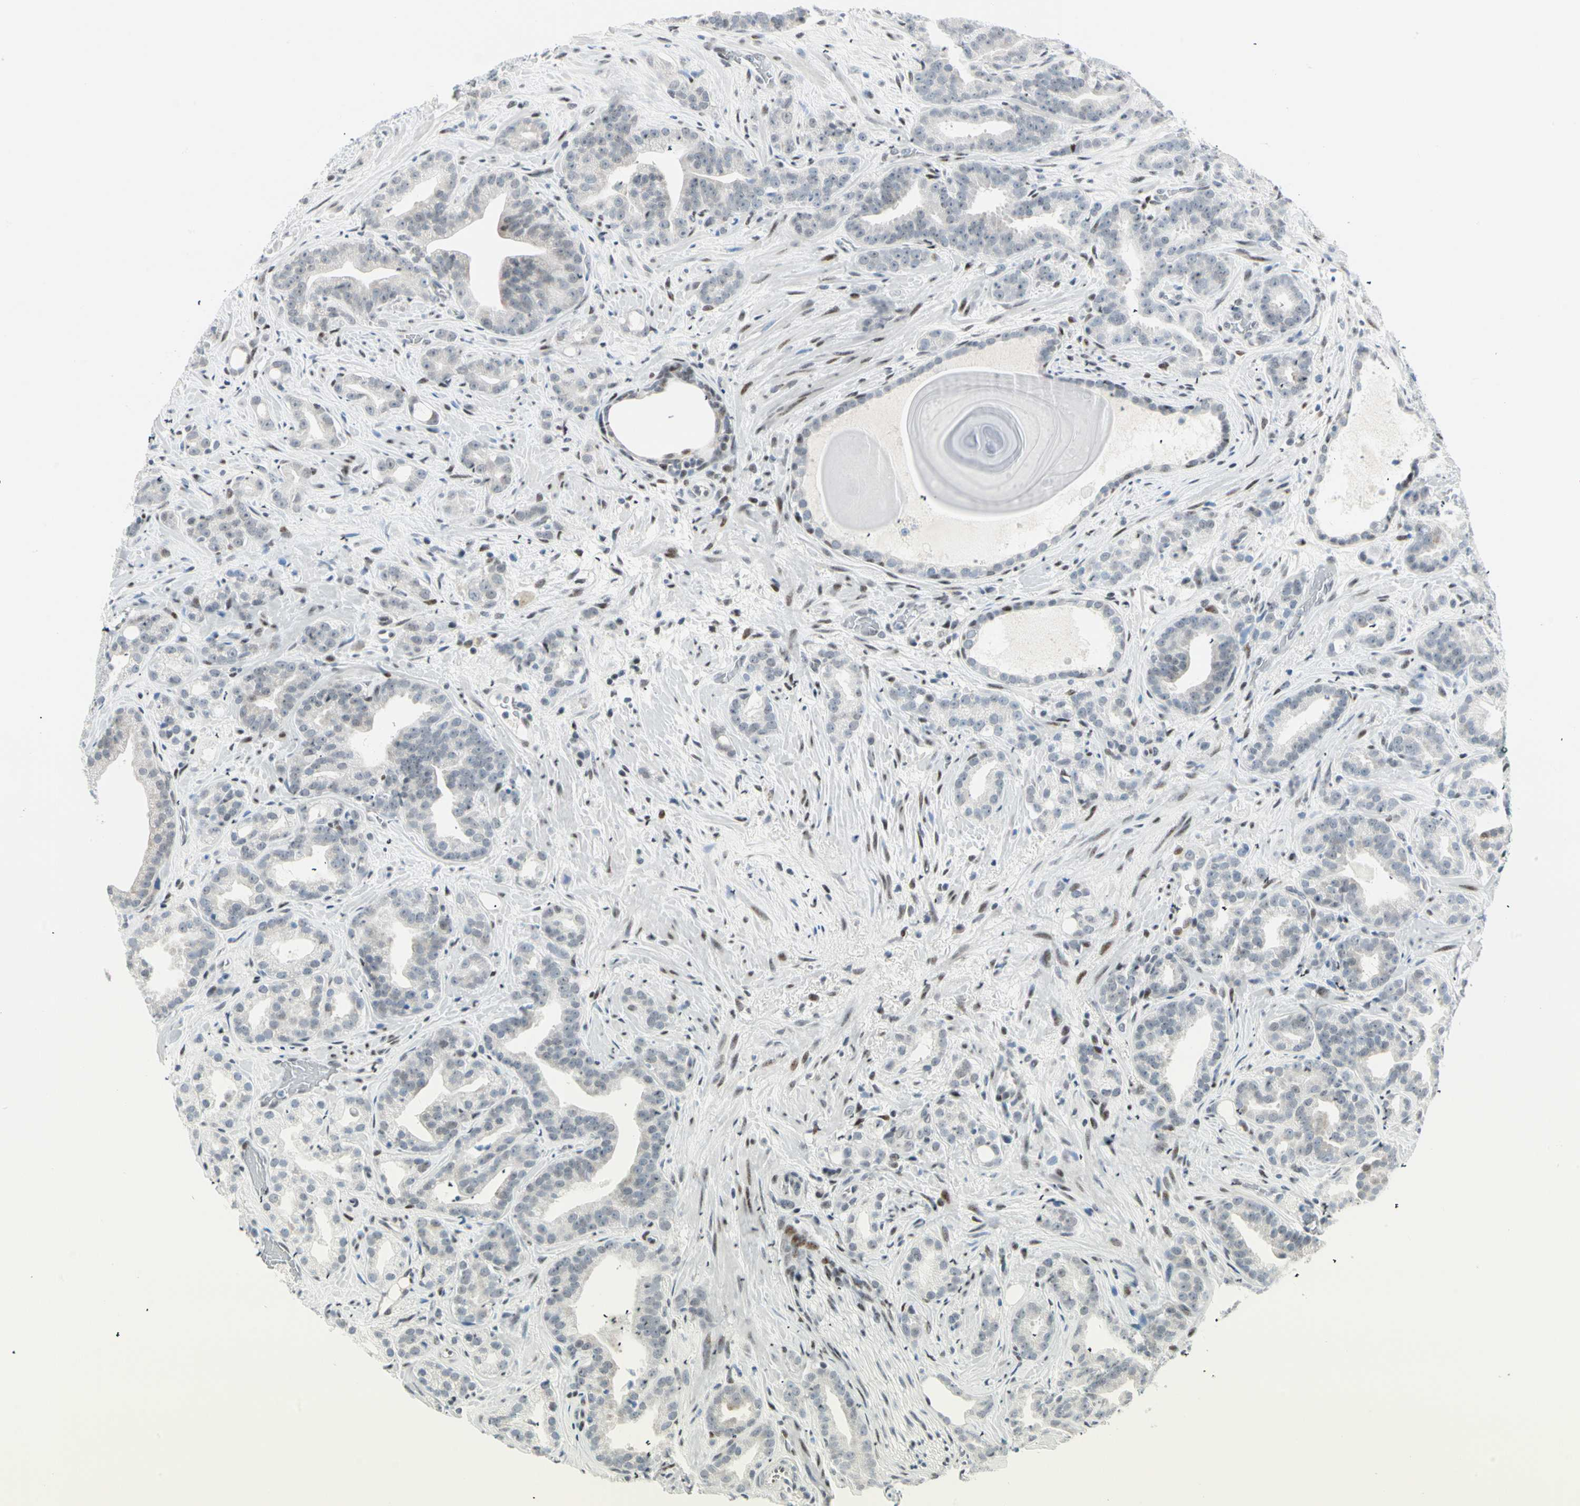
{"staining": {"intensity": "negative", "quantity": "none", "location": "none"}, "tissue": "prostate cancer", "cell_type": "Tumor cells", "image_type": "cancer", "snomed": [{"axis": "morphology", "description": "Adenocarcinoma, Low grade"}, {"axis": "topography", "description": "Prostate"}], "caption": "This is an immunohistochemistry (IHC) photomicrograph of human prostate cancer. There is no positivity in tumor cells.", "gene": "PKNOX1", "patient": {"sex": "male", "age": 63}}